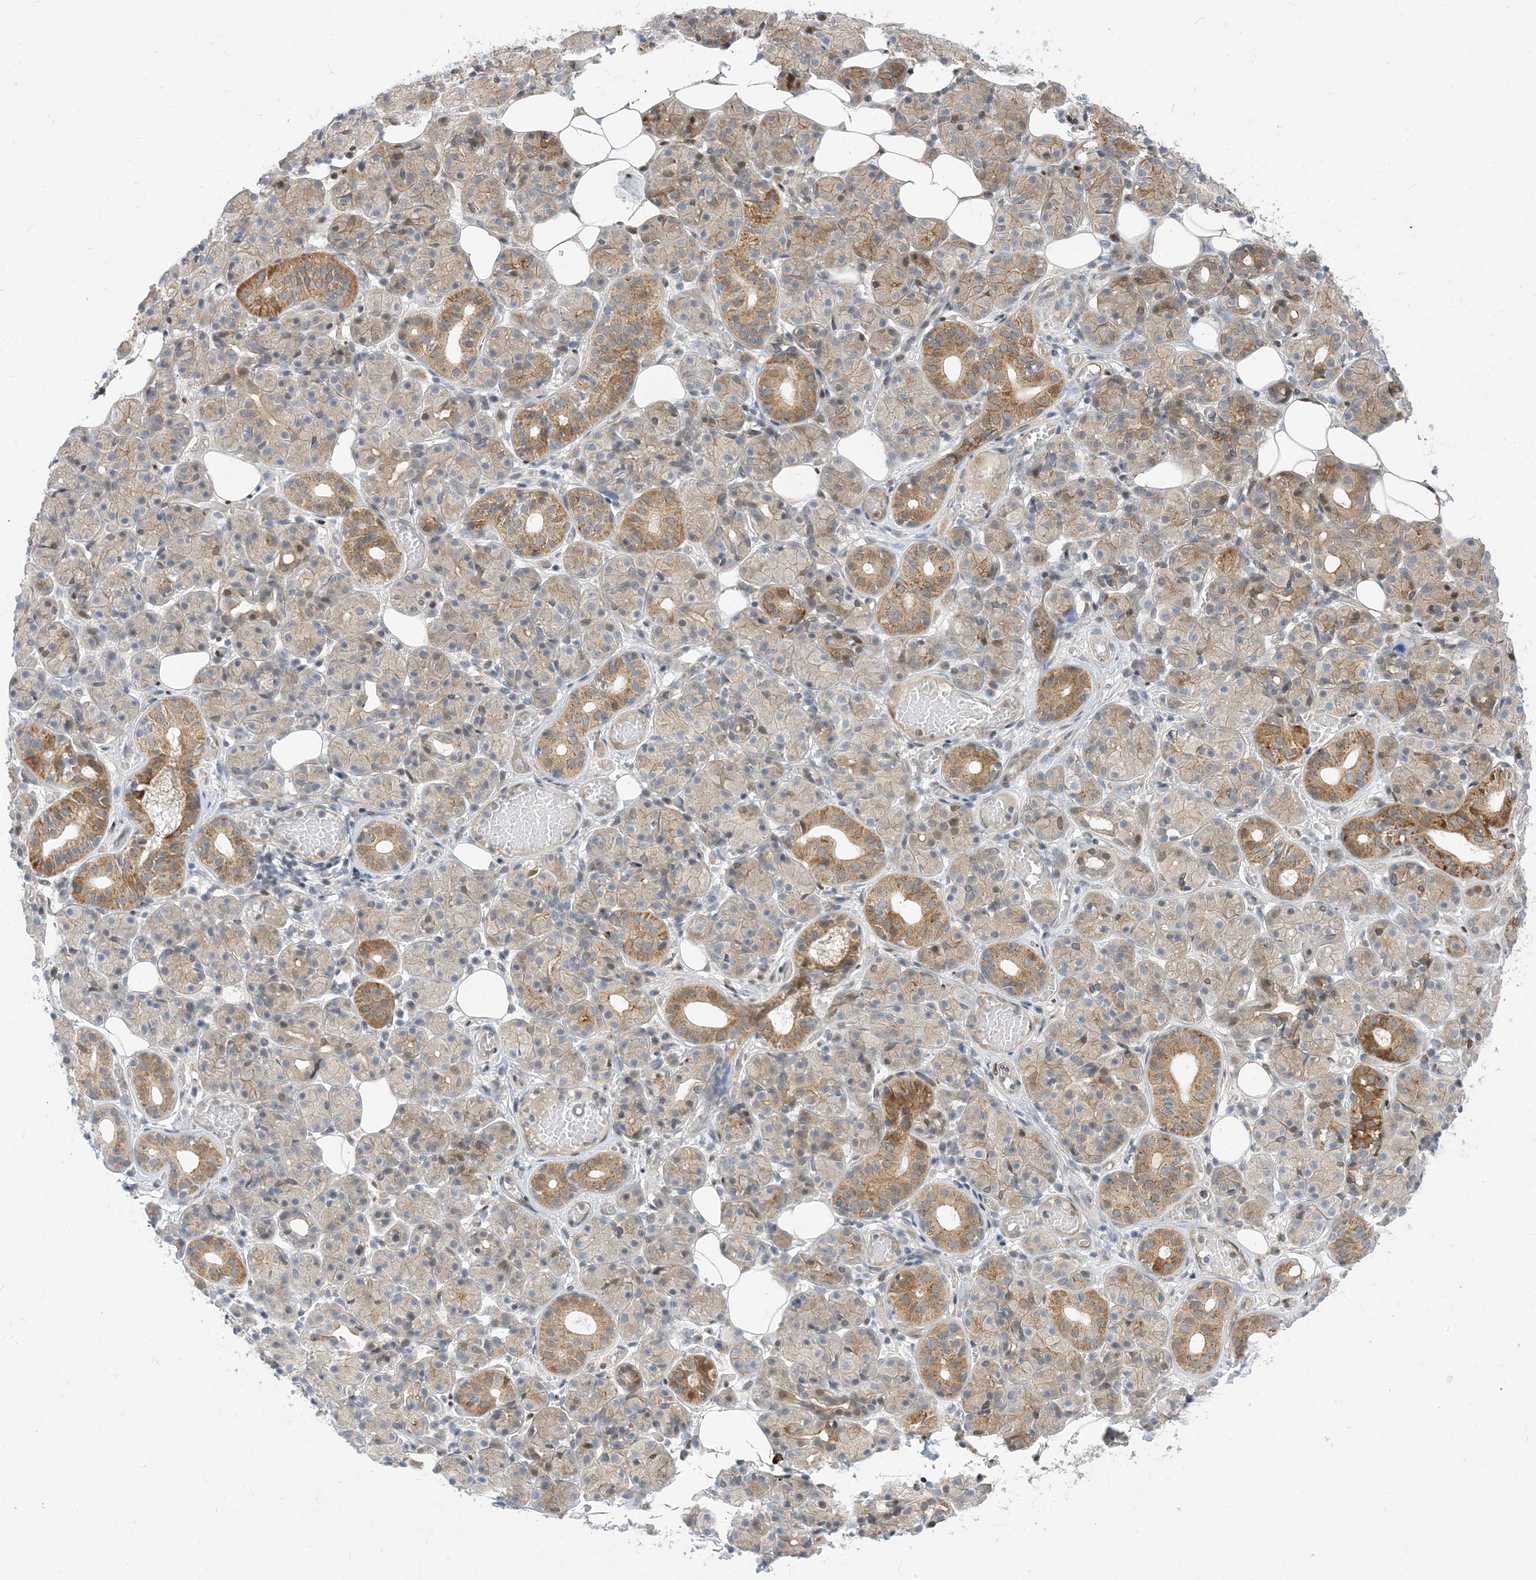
{"staining": {"intensity": "moderate", "quantity": "25%-75%", "location": "cytoplasmic/membranous"}, "tissue": "salivary gland", "cell_type": "Glandular cells", "image_type": "normal", "snomed": [{"axis": "morphology", "description": "Normal tissue, NOS"}, {"axis": "topography", "description": "Salivary gland"}], "caption": "IHC photomicrograph of normal salivary gland: salivary gland stained using immunohistochemistry displays medium levels of moderate protein expression localized specifically in the cytoplasmic/membranous of glandular cells, appearing as a cytoplasmic/membranous brown color.", "gene": "TYSND1", "patient": {"sex": "male", "age": 63}}